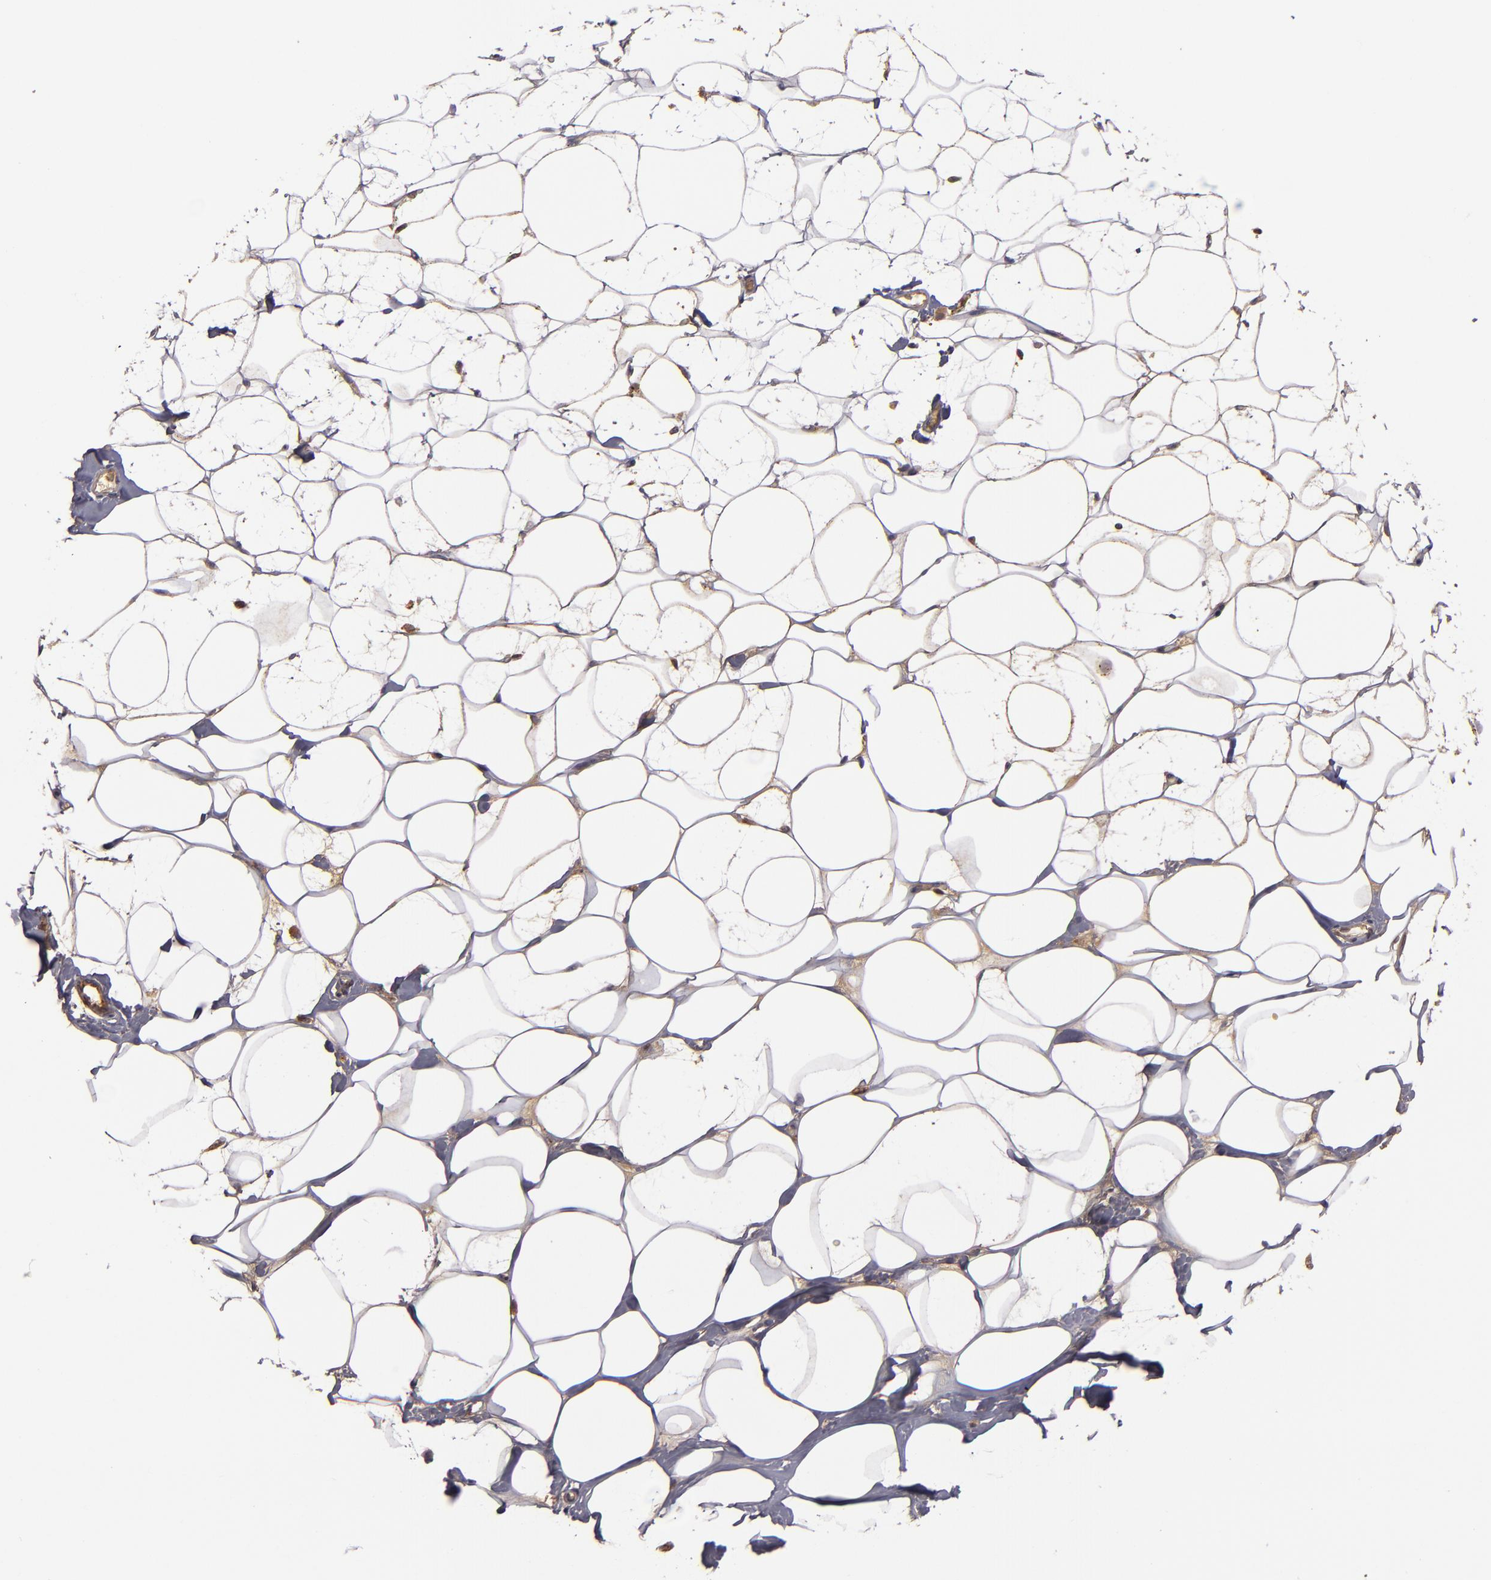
{"staining": {"intensity": "weak", "quantity": ">75%", "location": "cytoplasmic/membranous"}, "tissue": "breast", "cell_type": "Adipocytes", "image_type": "normal", "snomed": [{"axis": "morphology", "description": "Normal tissue, NOS"}, {"axis": "morphology", "description": "Fibrosis, NOS"}, {"axis": "topography", "description": "Breast"}], "caption": "Immunohistochemistry photomicrograph of benign human breast stained for a protein (brown), which shows low levels of weak cytoplasmic/membranous positivity in about >75% of adipocytes.", "gene": "CFB", "patient": {"sex": "female", "age": 39}}